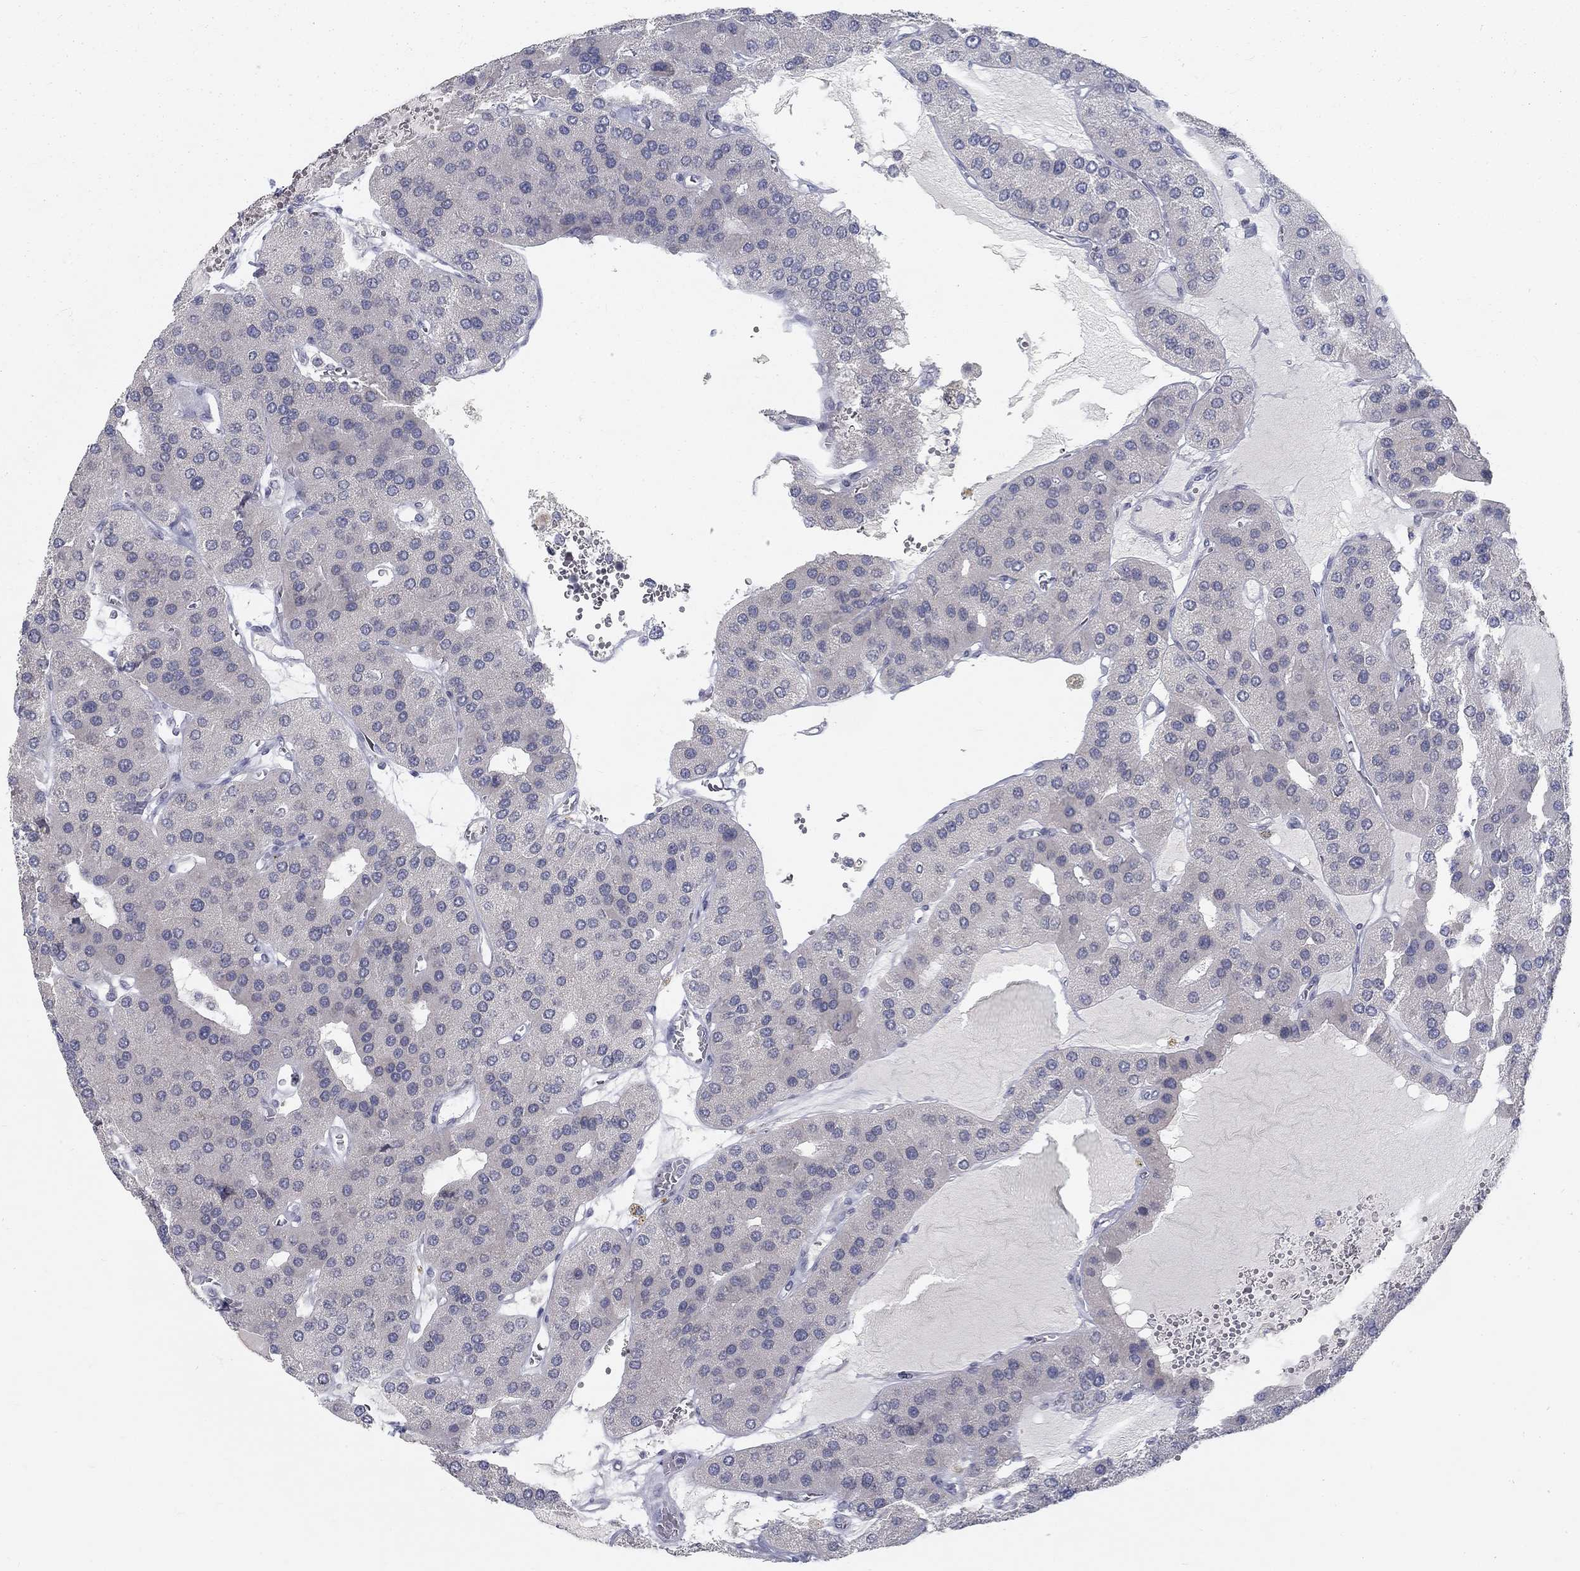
{"staining": {"intensity": "negative", "quantity": "none", "location": "none"}, "tissue": "parathyroid gland", "cell_type": "Glandular cells", "image_type": "normal", "snomed": [{"axis": "morphology", "description": "Normal tissue, NOS"}, {"axis": "morphology", "description": "Adenoma, NOS"}, {"axis": "topography", "description": "Parathyroid gland"}], "caption": "Immunohistochemistry micrograph of normal parathyroid gland: human parathyroid gland stained with DAB exhibits no significant protein positivity in glandular cells.", "gene": "ATP1A3", "patient": {"sex": "female", "age": 86}}